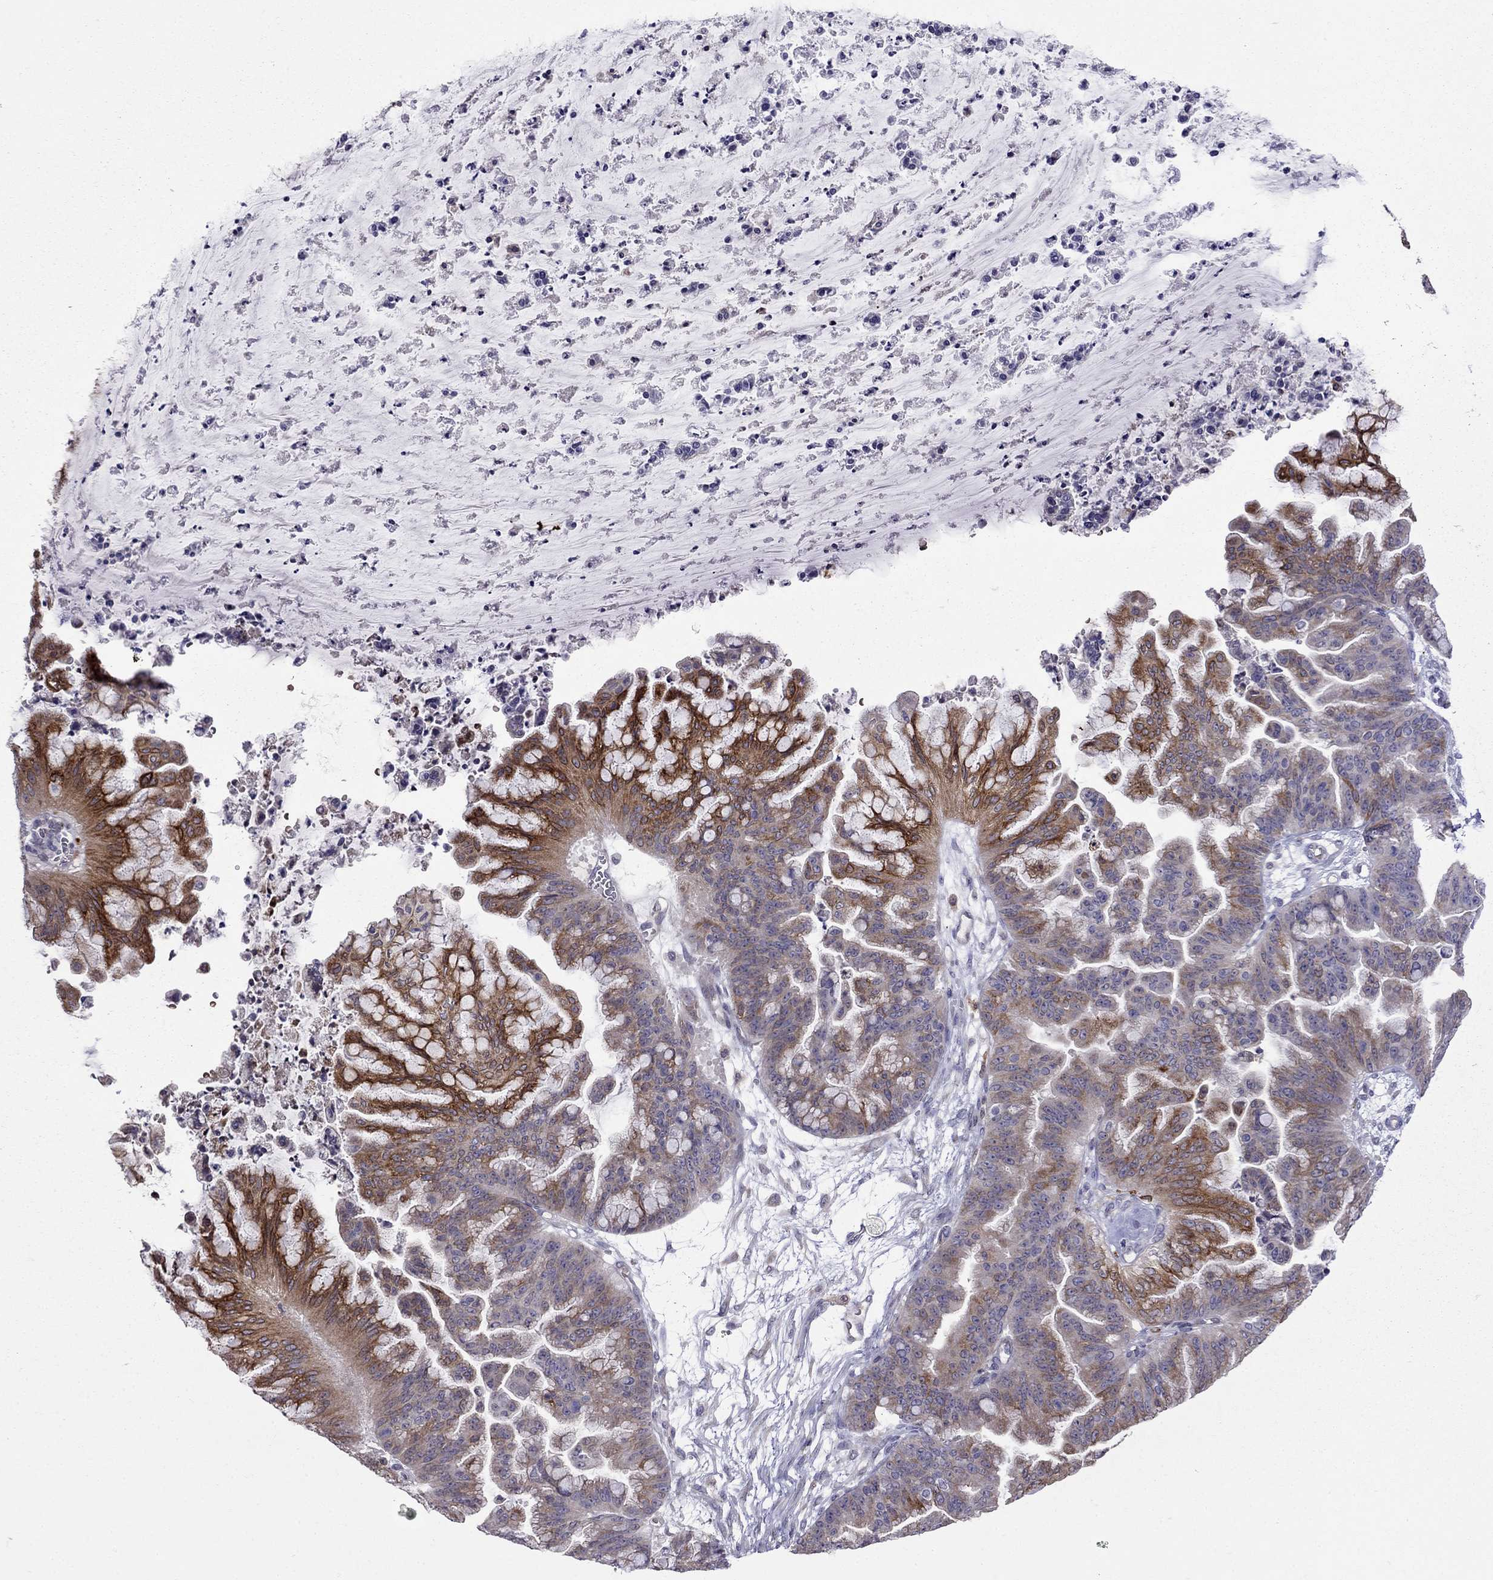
{"staining": {"intensity": "strong", "quantity": ">75%", "location": "cytoplasmic/membranous"}, "tissue": "ovarian cancer", "cell_type": "Tumor cells", "image_type": "cancer", "snomed": [{"axis": "morphology", "description": "Cystadenocarcinoma, mucinous, NOS"}, {"axis": "topography", "description": "Ovary"}], "caption": "A photomicrograph of human ovarian cancer (mucinous cystadenocarcinoma) stained for a protein shows strong cytoplasmic/membranous brown staining in tumor cells.", "gene": "ADAM28", "patient": {"sex": "female", "age": 67}}